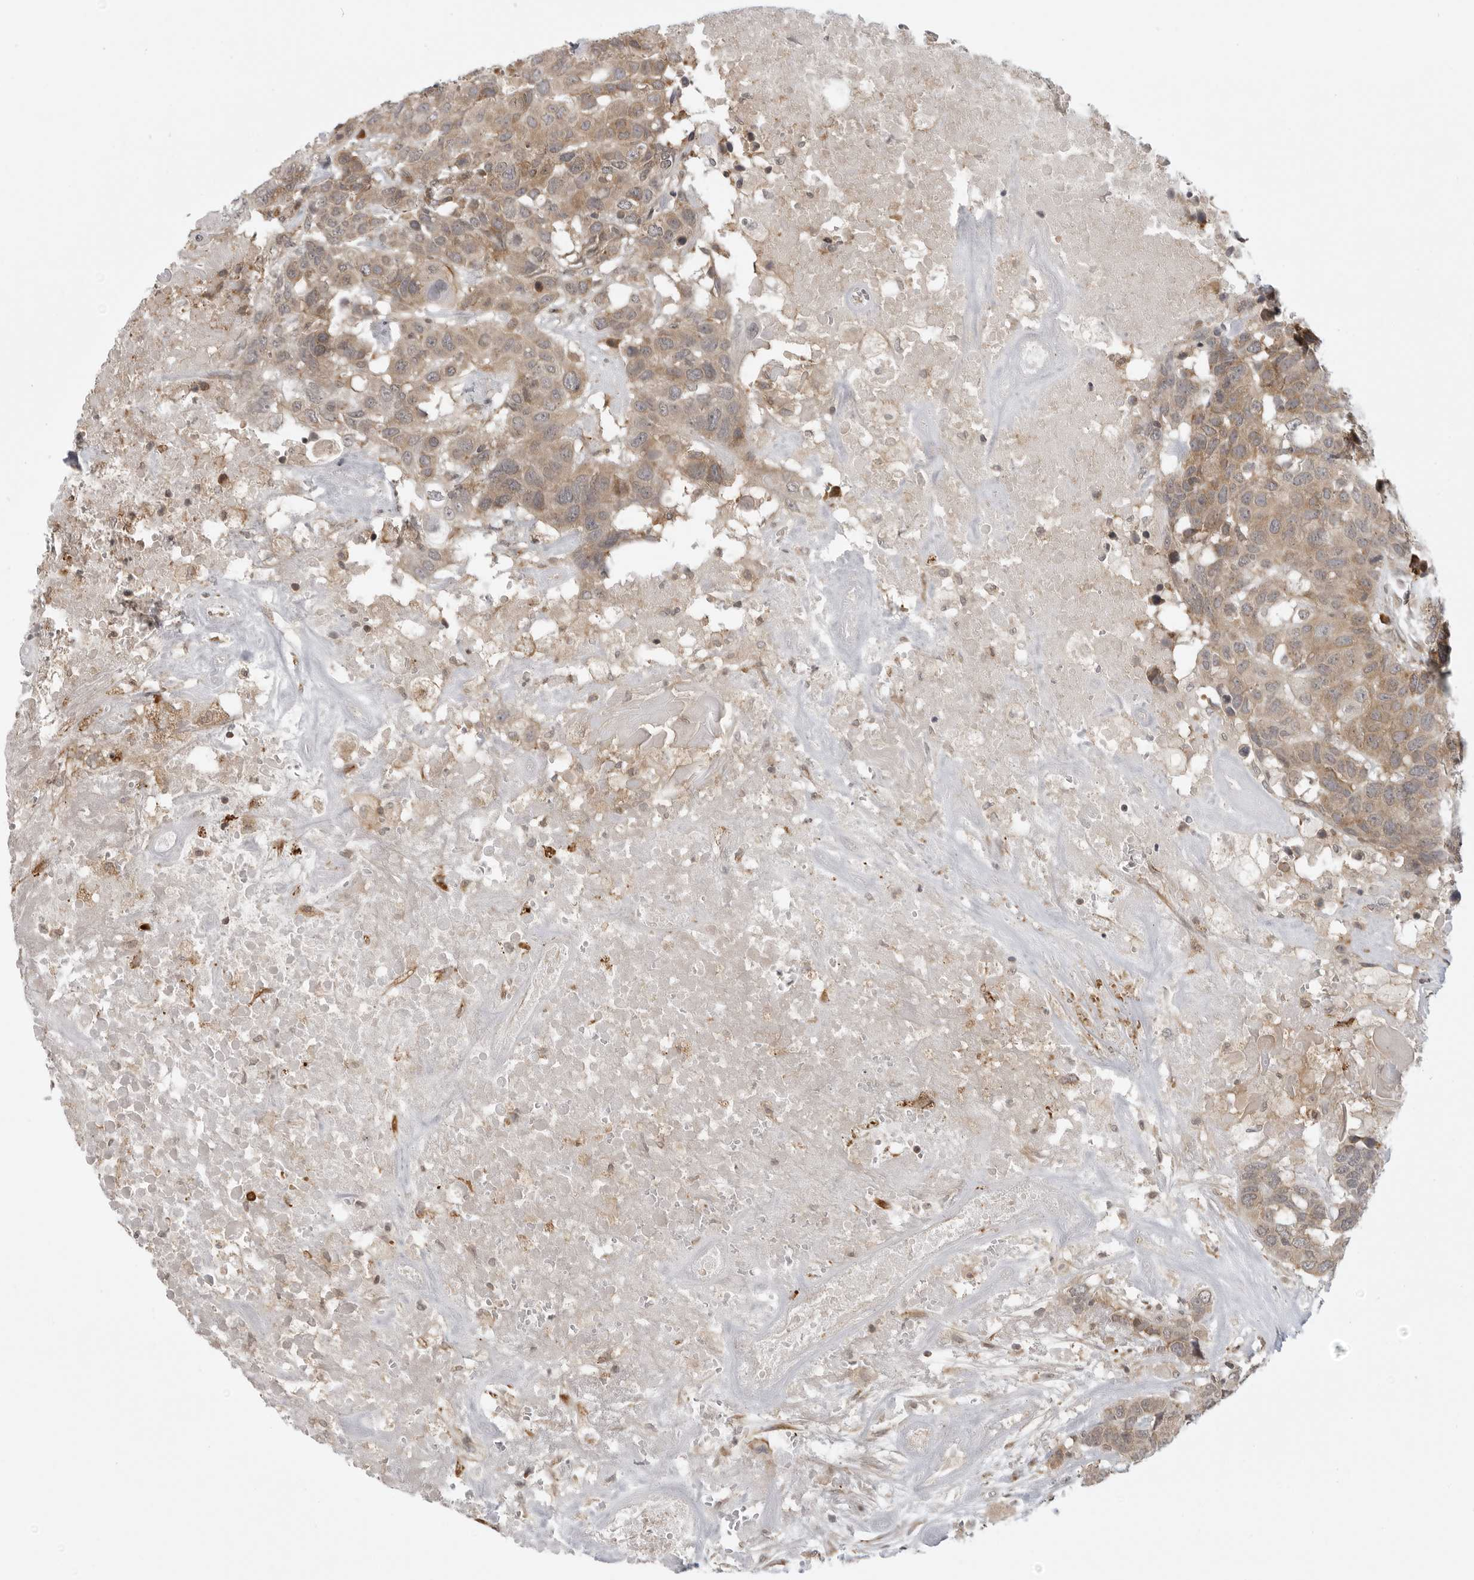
{"staining": {"intensity": "moderate", "quantity": ">75%", "location": "cytoplasmic/membranous"}, "tissue": "head and neck cancer", "cell_type": "Tumor cells", "image_type": "cancer", "snomed": [{"axis": "morphology", "description": "Squamous cell carcinoma, NOS"}, {"axis": "topography", "description": "Head-Neck"}], "caption": "A high-resolution micrograph shows IHC staining of head and neck cancer, which demonstrates moderate cytoplasmic/membranous positivity in about >75% of tumor cells. (IHC, brightfield microscopy, high magnification).", "gene": "PRRC2A", "patient": {"sex": "male", "age": 66}}